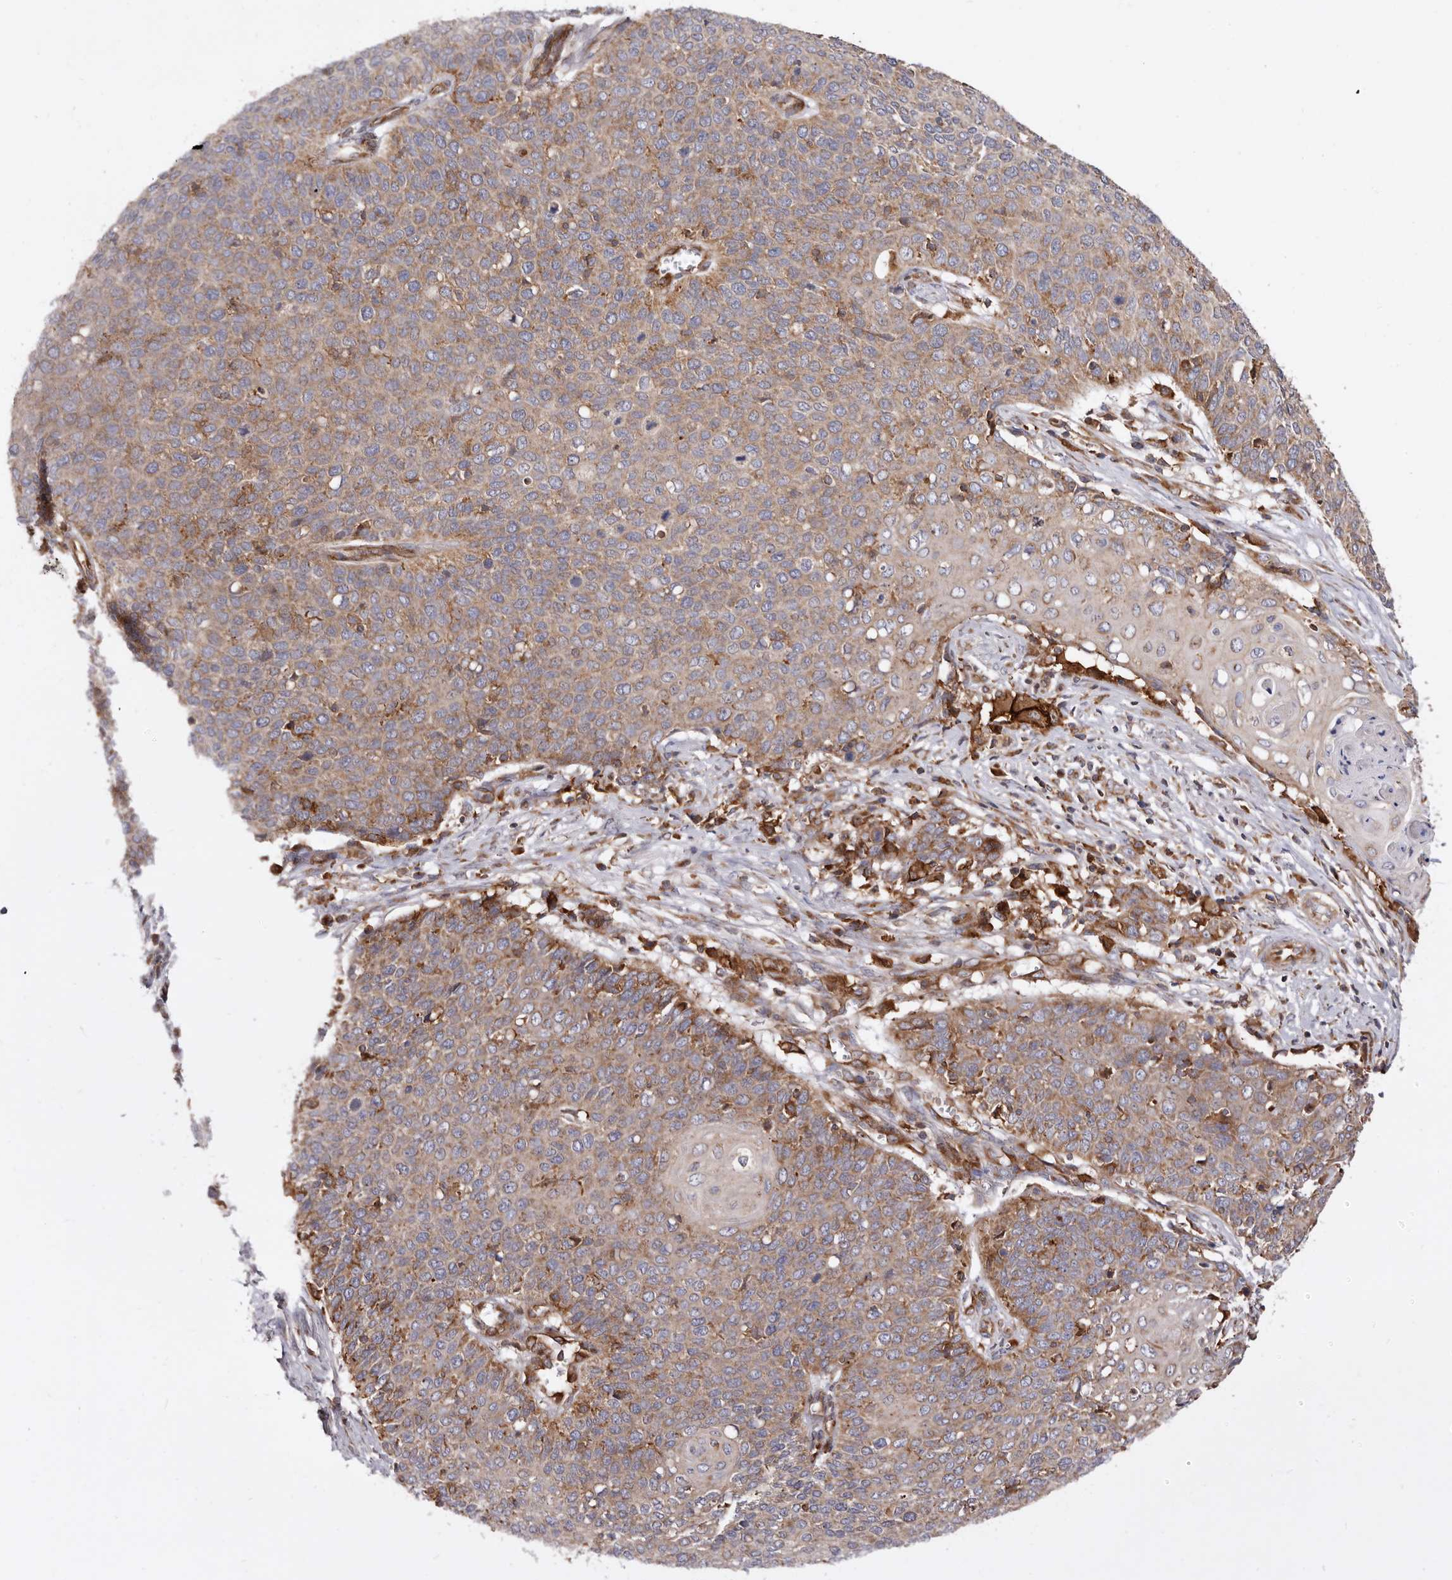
{"staining": {"intensity": "weak", "quantity": ">75%", "location": "cytoplasmic/membranous"}, "tissue": "cervical cancer", "cell_type": "Tumor cells", "image_type": "cancer", "snomed": [{"axis": "morphology", "description": "Squamous cell carcinoma, NOS"}, {"axis": "topography", "description": "Cervix"}], "caption": "An immunohistochemistry (IHC) image of neoplastic tissue is shown. Protein staining in brown shows weak cytoplasmic/membranous positivity in squamous cell carcinoma (cervical) within tumor cells. Nuclei are stained in blue.", "gene": "COQ8B", "patient": {"sex": "female", "age": 39}}